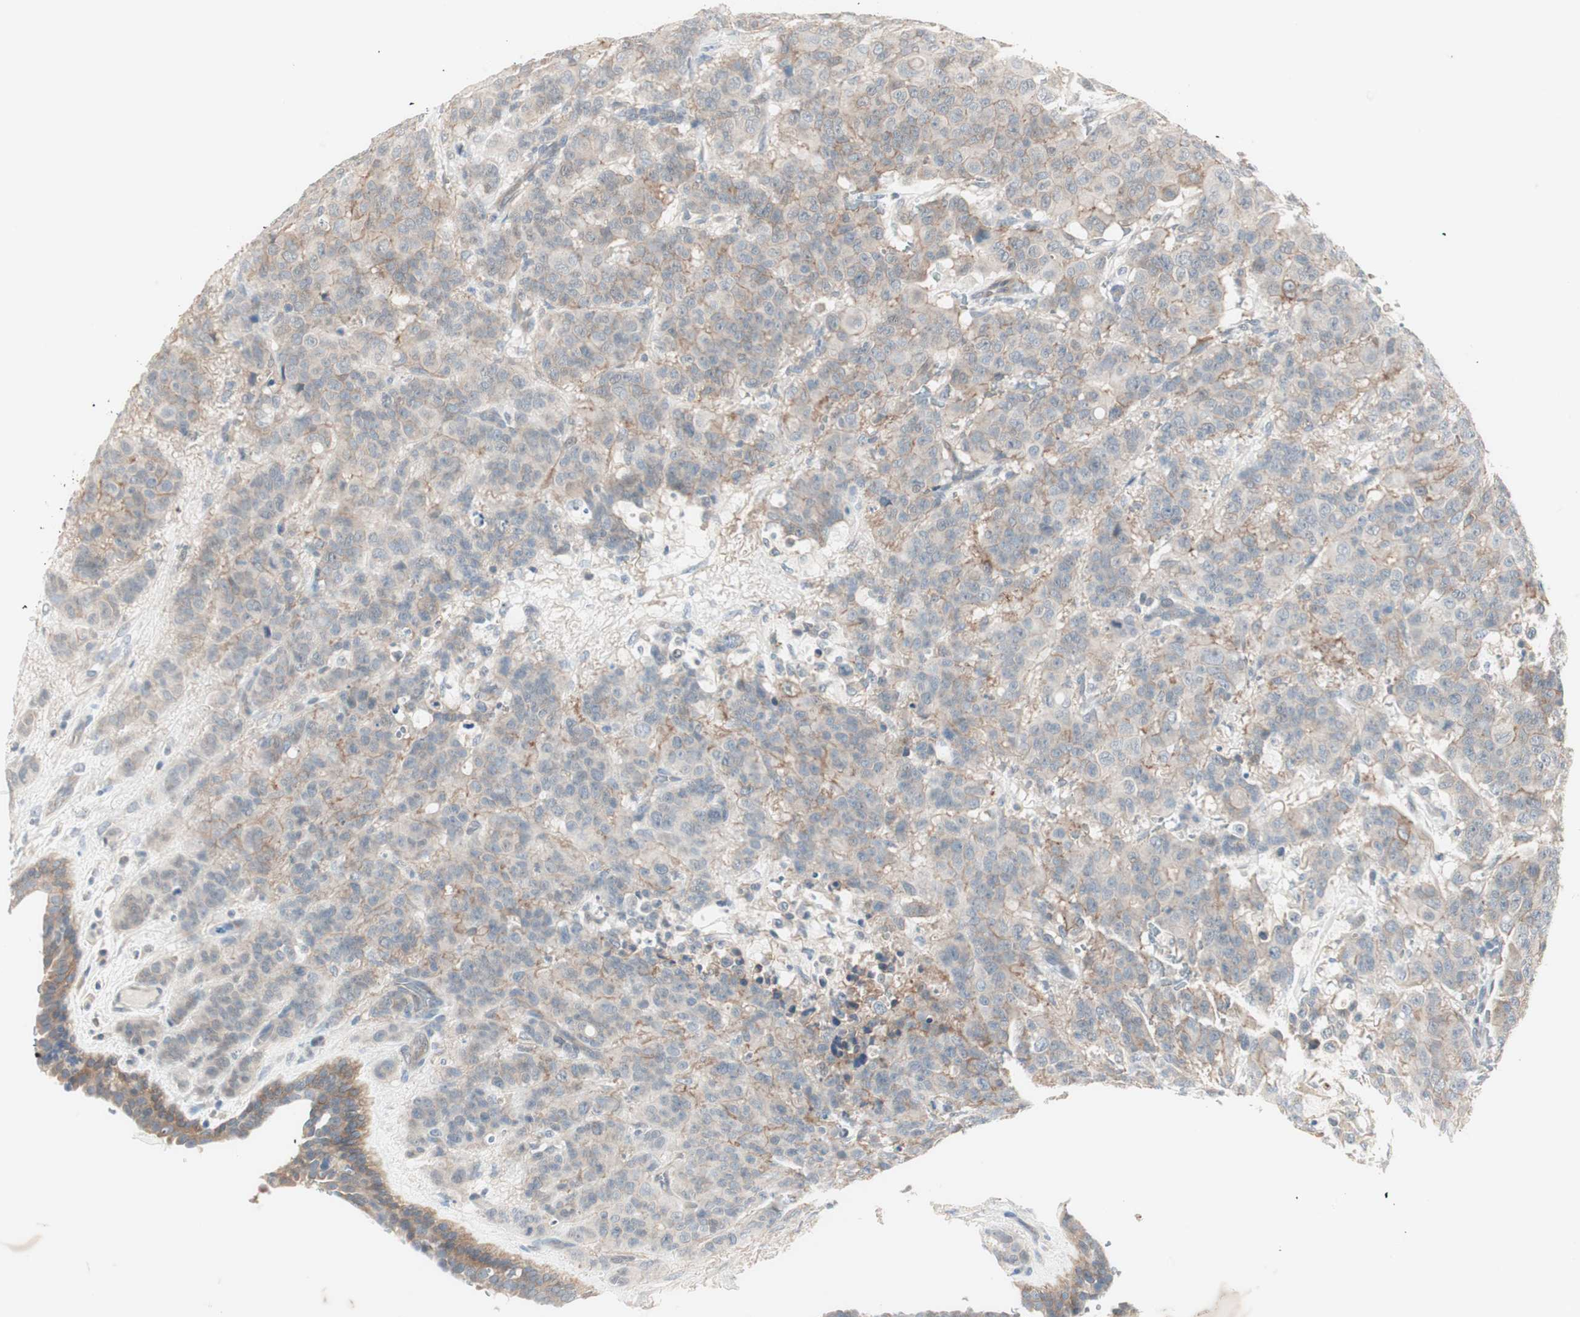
{"staining": {"intensity": "weak", "quantity": ">75%", "location": "cytoplasmic/membranous"}, "tissue": "breast cancer", "cell_type": "Tumor cells", "image_type": "cancer", "snomed": [{"axis": "morphology", "description": "Duct carcinoma"}, {"axis": "topography", "description": "Breast"}], "caption": "Immunohistochemistry (IHC) of human invasive ductal carcinoma (breast) displays low levels of weak cytoplasmic/membranous staining in approximately >75% of tumor cells.", "gene": "ITGB4", "patient": {"sex": "female", "age": 40}}